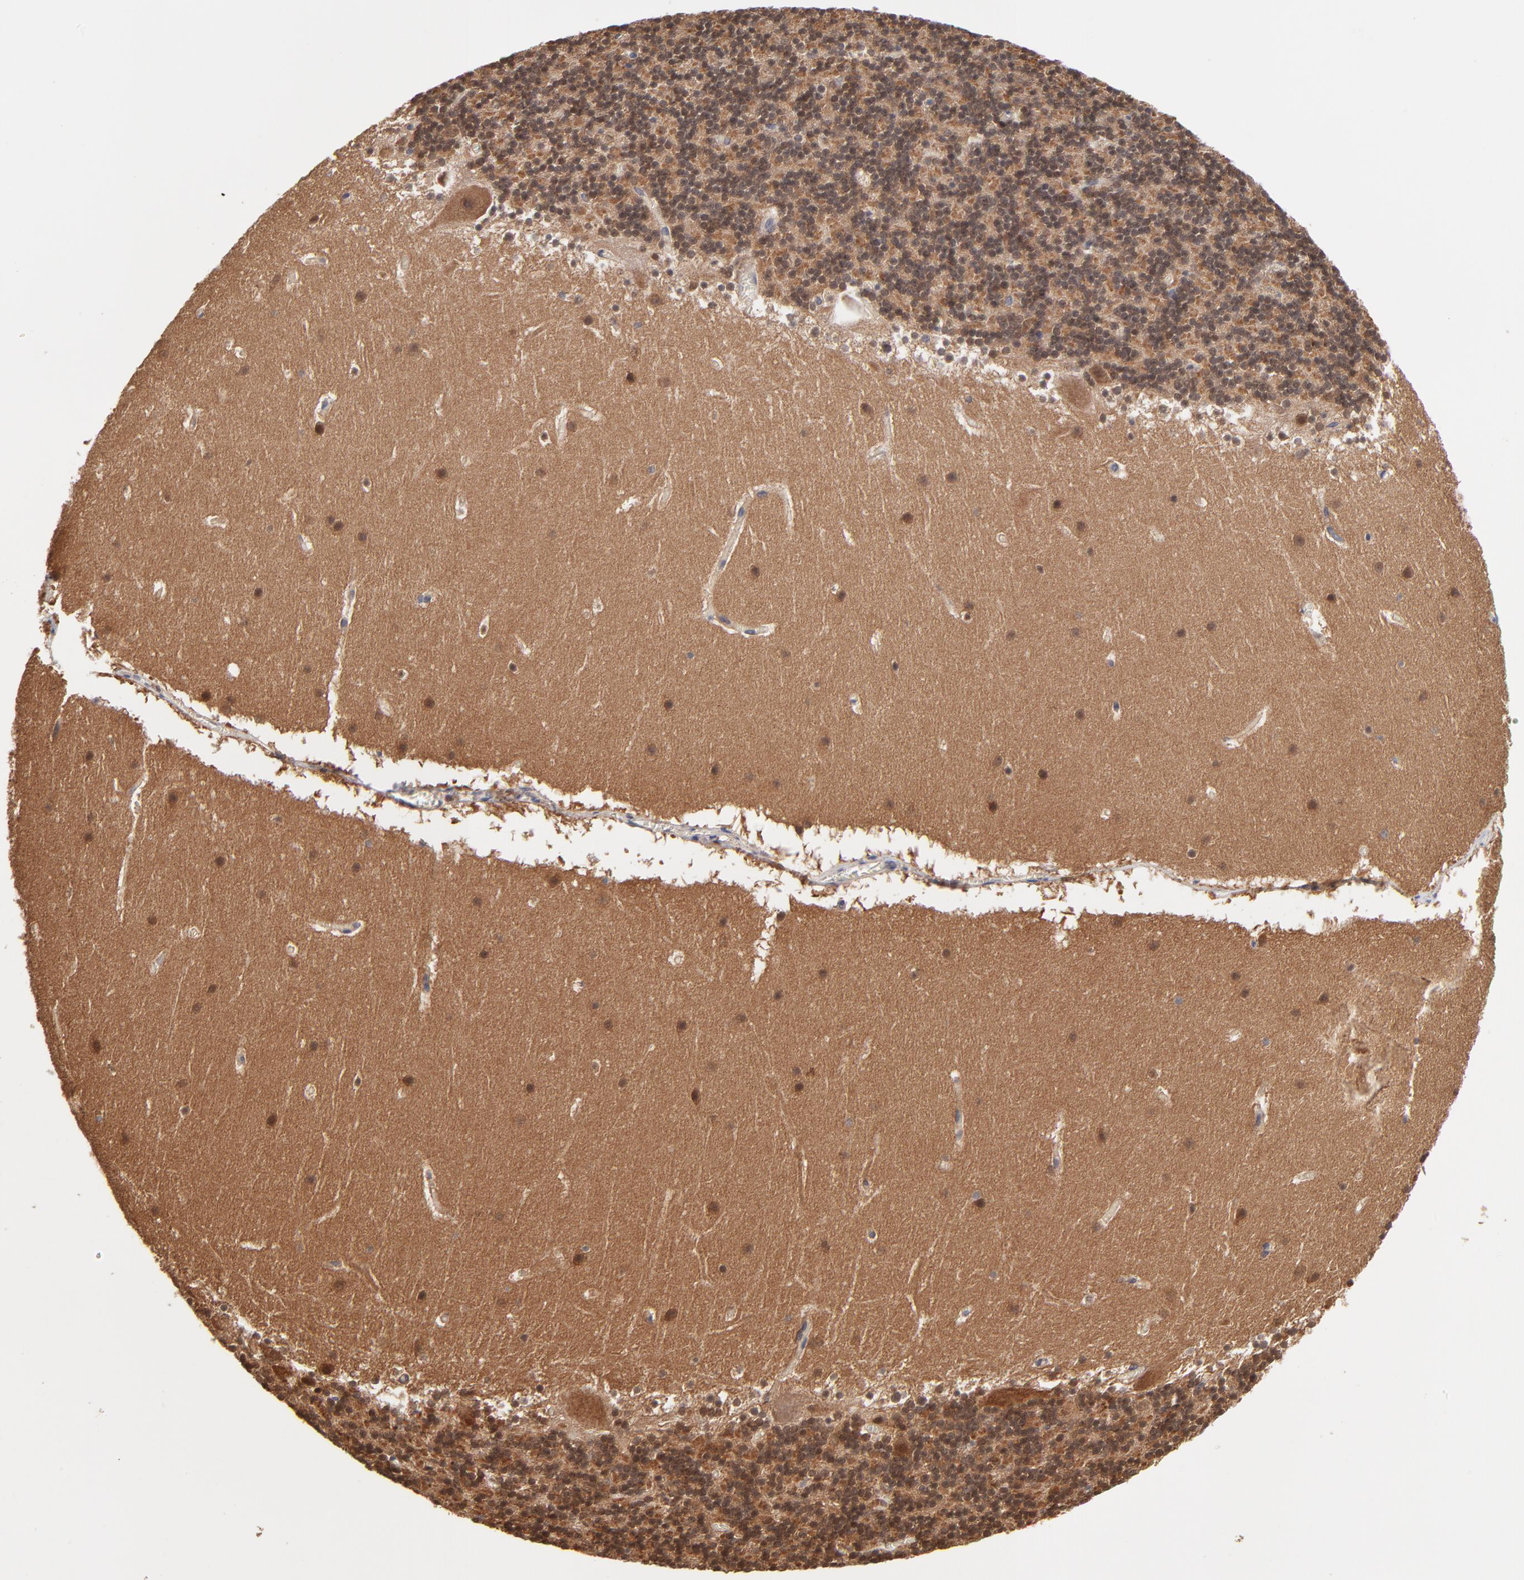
{"staining": {"intensity": "negative", "quantity": "none", "location": "none"}, "tissue": "cerebellum", "cell_type": "Cells in granular layer", "image_type": "normal", "snomed": [{"axis": "morphology", "description": "Normal tissue, NOS"}, {"axis": "topography", "description": "Cerebellum"}], "caption": "An image of human cerebellum is negative for staining in cells in granular layer. (IHC, brightfield microscopy, high magnification).", "gene": "PCMT1", "patient": {"sex": "male", "age": 45}}